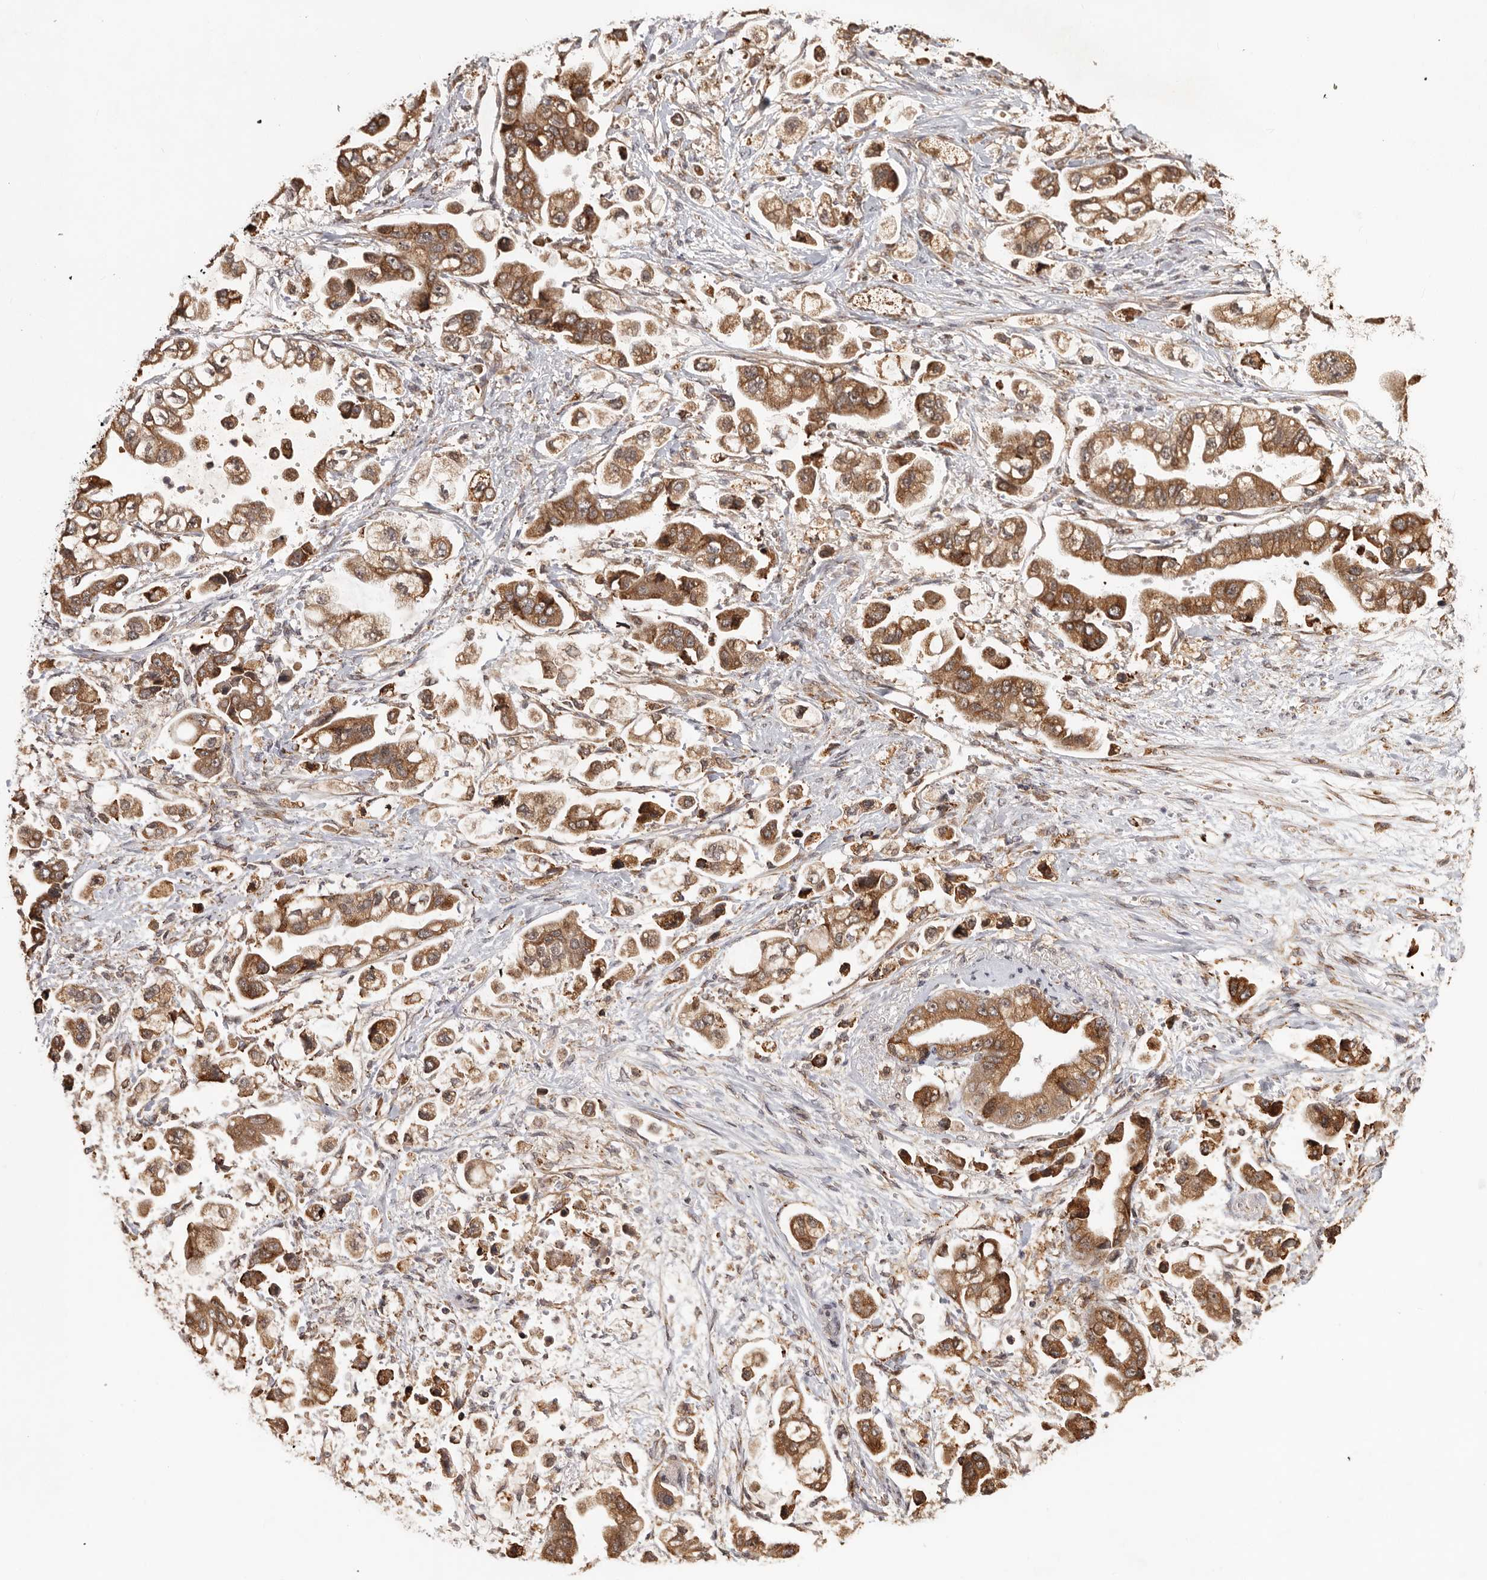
{"staining": {"intensity": "moderate", "quantity": ">75%", "location": "cytoplasmic/membranous,nuclear"}, "tissue": "stomach cancer", "cell_type": "Tumor cells", "image_type": "cancer", "snomed": [{"axis": "morphology", "description": "Adenocarcinoma, NOS"}, {"axis": "topography", "description": "Stomach"}], "caption": "Tumor cells reveal medium levels of moderate cytoplasmic/membranous and nuclear expression in about >75% of cells in adenocarcinoma (stomach).", "gene": "ZNF83", "patient": {"sex": "male", "age": 62}}